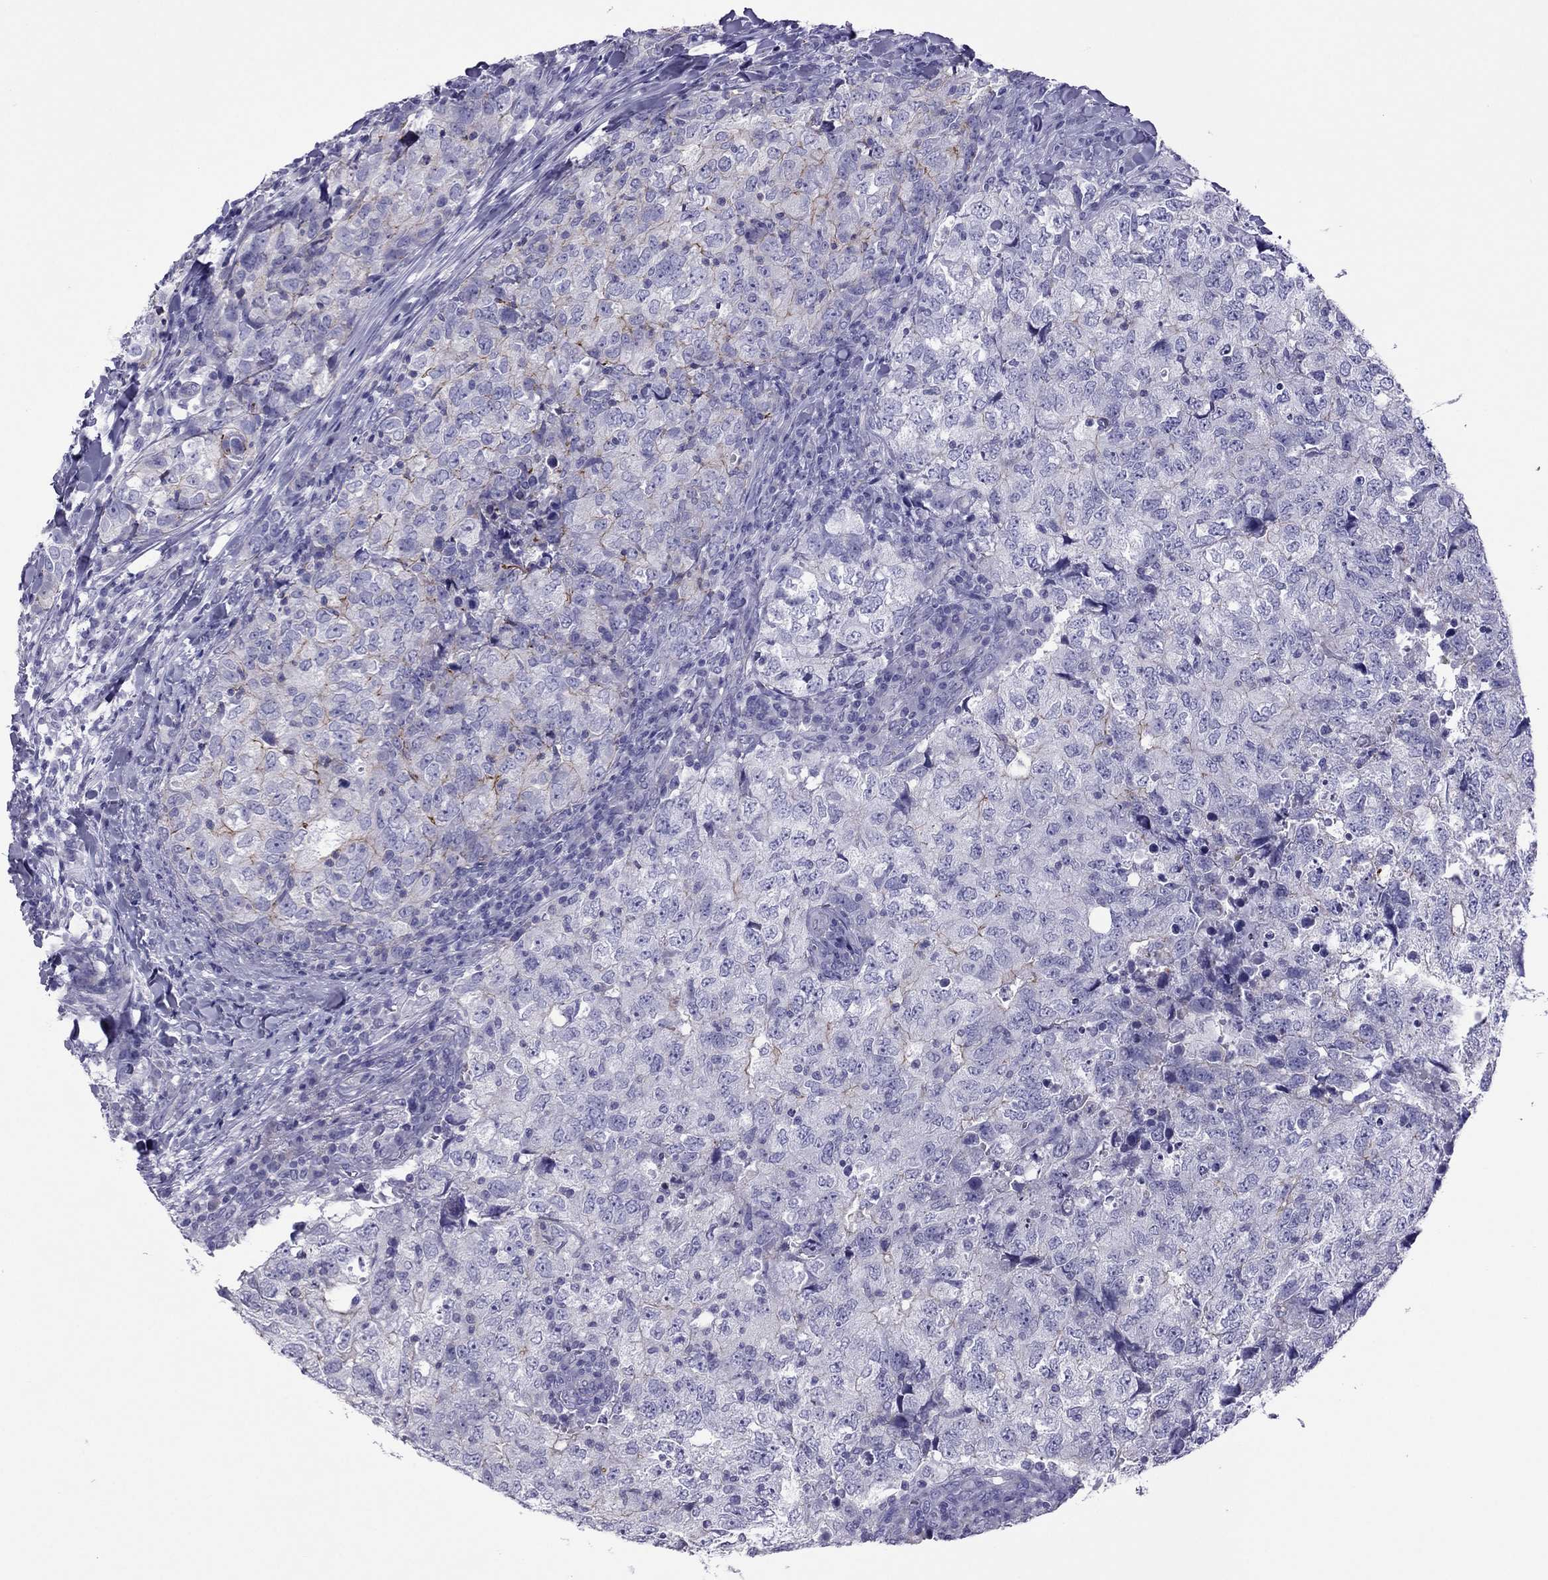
{"staining": {"intensity": "negative", "quantity": "none", "location": "none"}, "tissue": "breast cancer", "cell_type": "Tumor cells", "image_type": "cancer", "snomed": [{"axis": "morphology", "description": "Duct carcinoma"}, {"axis": "topography", "description": "Breast"}], "caption": "Immunohistochemistry of breast cancer displays no staining in tumor cells.", "gene": "MYL11", "patient": {"sex": "female", "age": 30}}